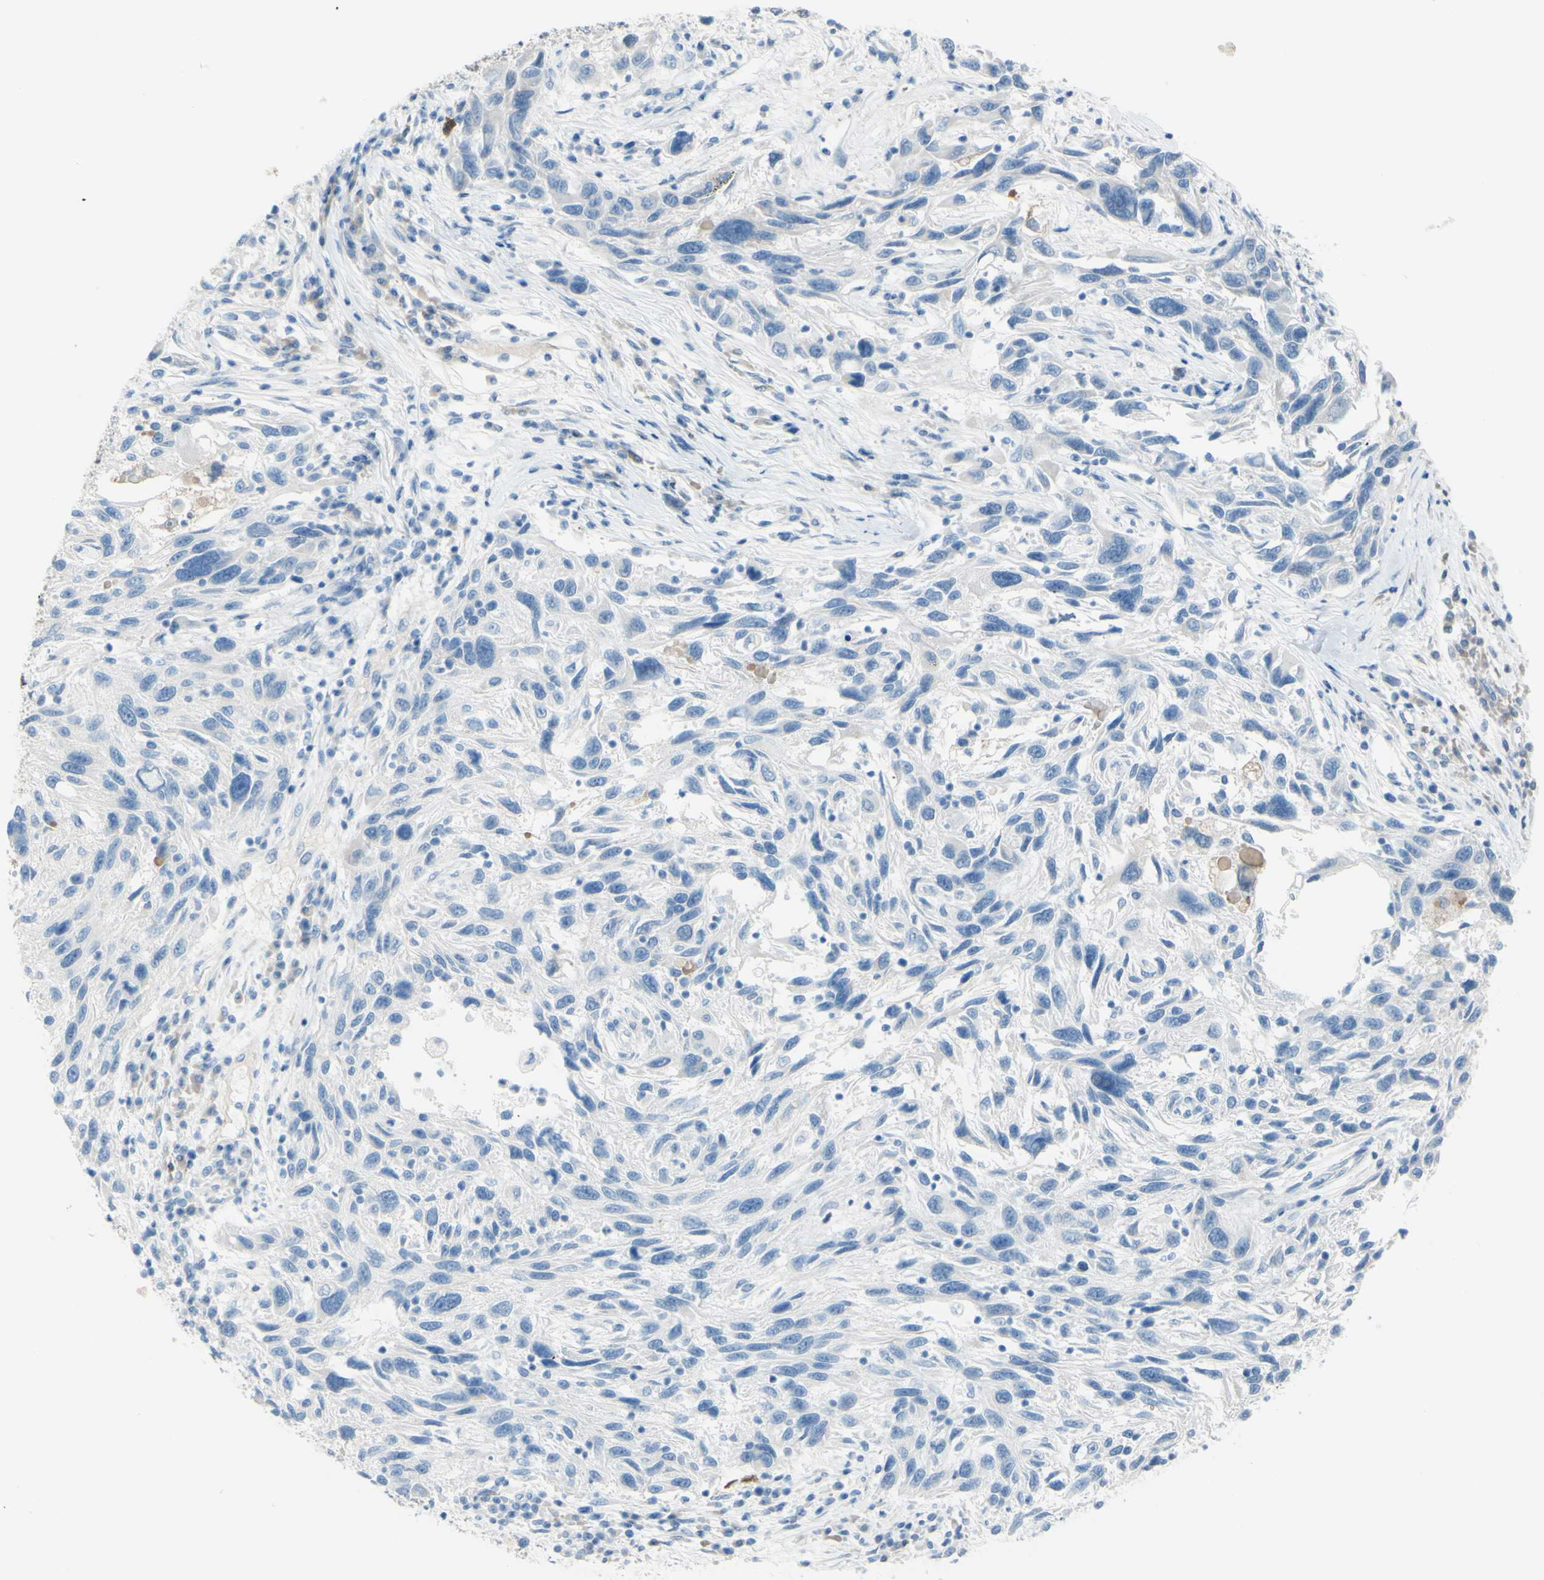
{"staining": {"intensity": "negative", "quantity": "none", "location": "none"}, "tissue": "melanoma", "cell_type": "Tumor cells", "image_type": "cancer", "snomed": [{"axis": "morphology", "description": "Malignant melanoma, NOS"}, {"axis": "topography", "description": "Skin"}], "caption": "Human melanoma stained for a protein using immunohistochemistry (IHC) reveals no staining in tumor cells.", "gene": "TFPI2", "patient": {"sex": "male", "age": 53}}